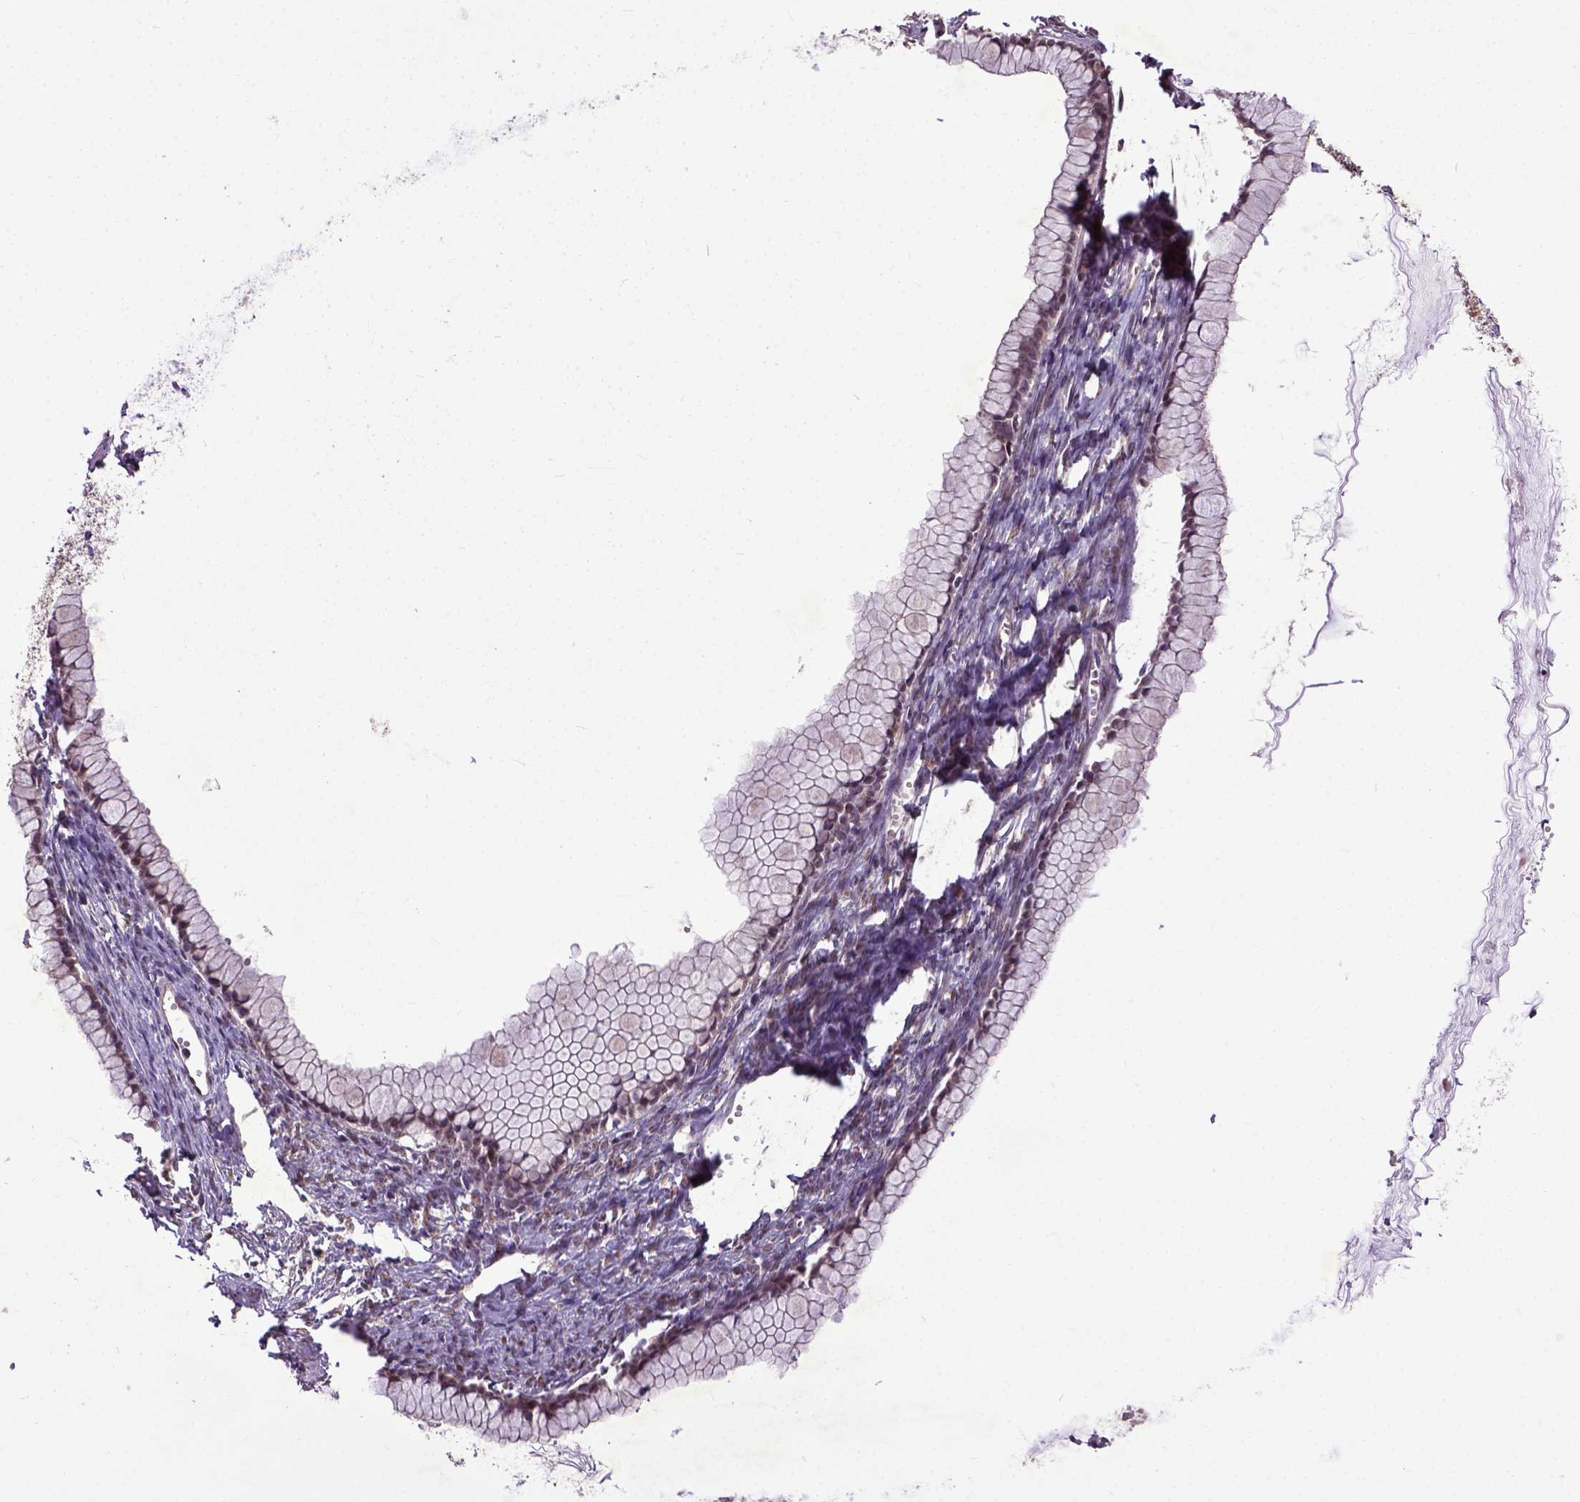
{"staining": {"intensity": "moderate", "quantity": ">75%", "location": "nuclear"}, "tissue": "ovarian cancer", "cell_type": "Tumor cells", "image_type": "cancer", "snomed": [{"axis": "morphology", "description": "Cystadenocarcinoma, mucinous, NOS"}, {"axis": "topography", "description": "Ovary"}], "caption": "Protein expression analysis of human ovarian cancer (mucinous cystadenocarcinoma) reveals moderate nuclear expression in about >75% of tumor cells.", "gene": "UBA3", "patient": {"sex": "female", "age": 41}}